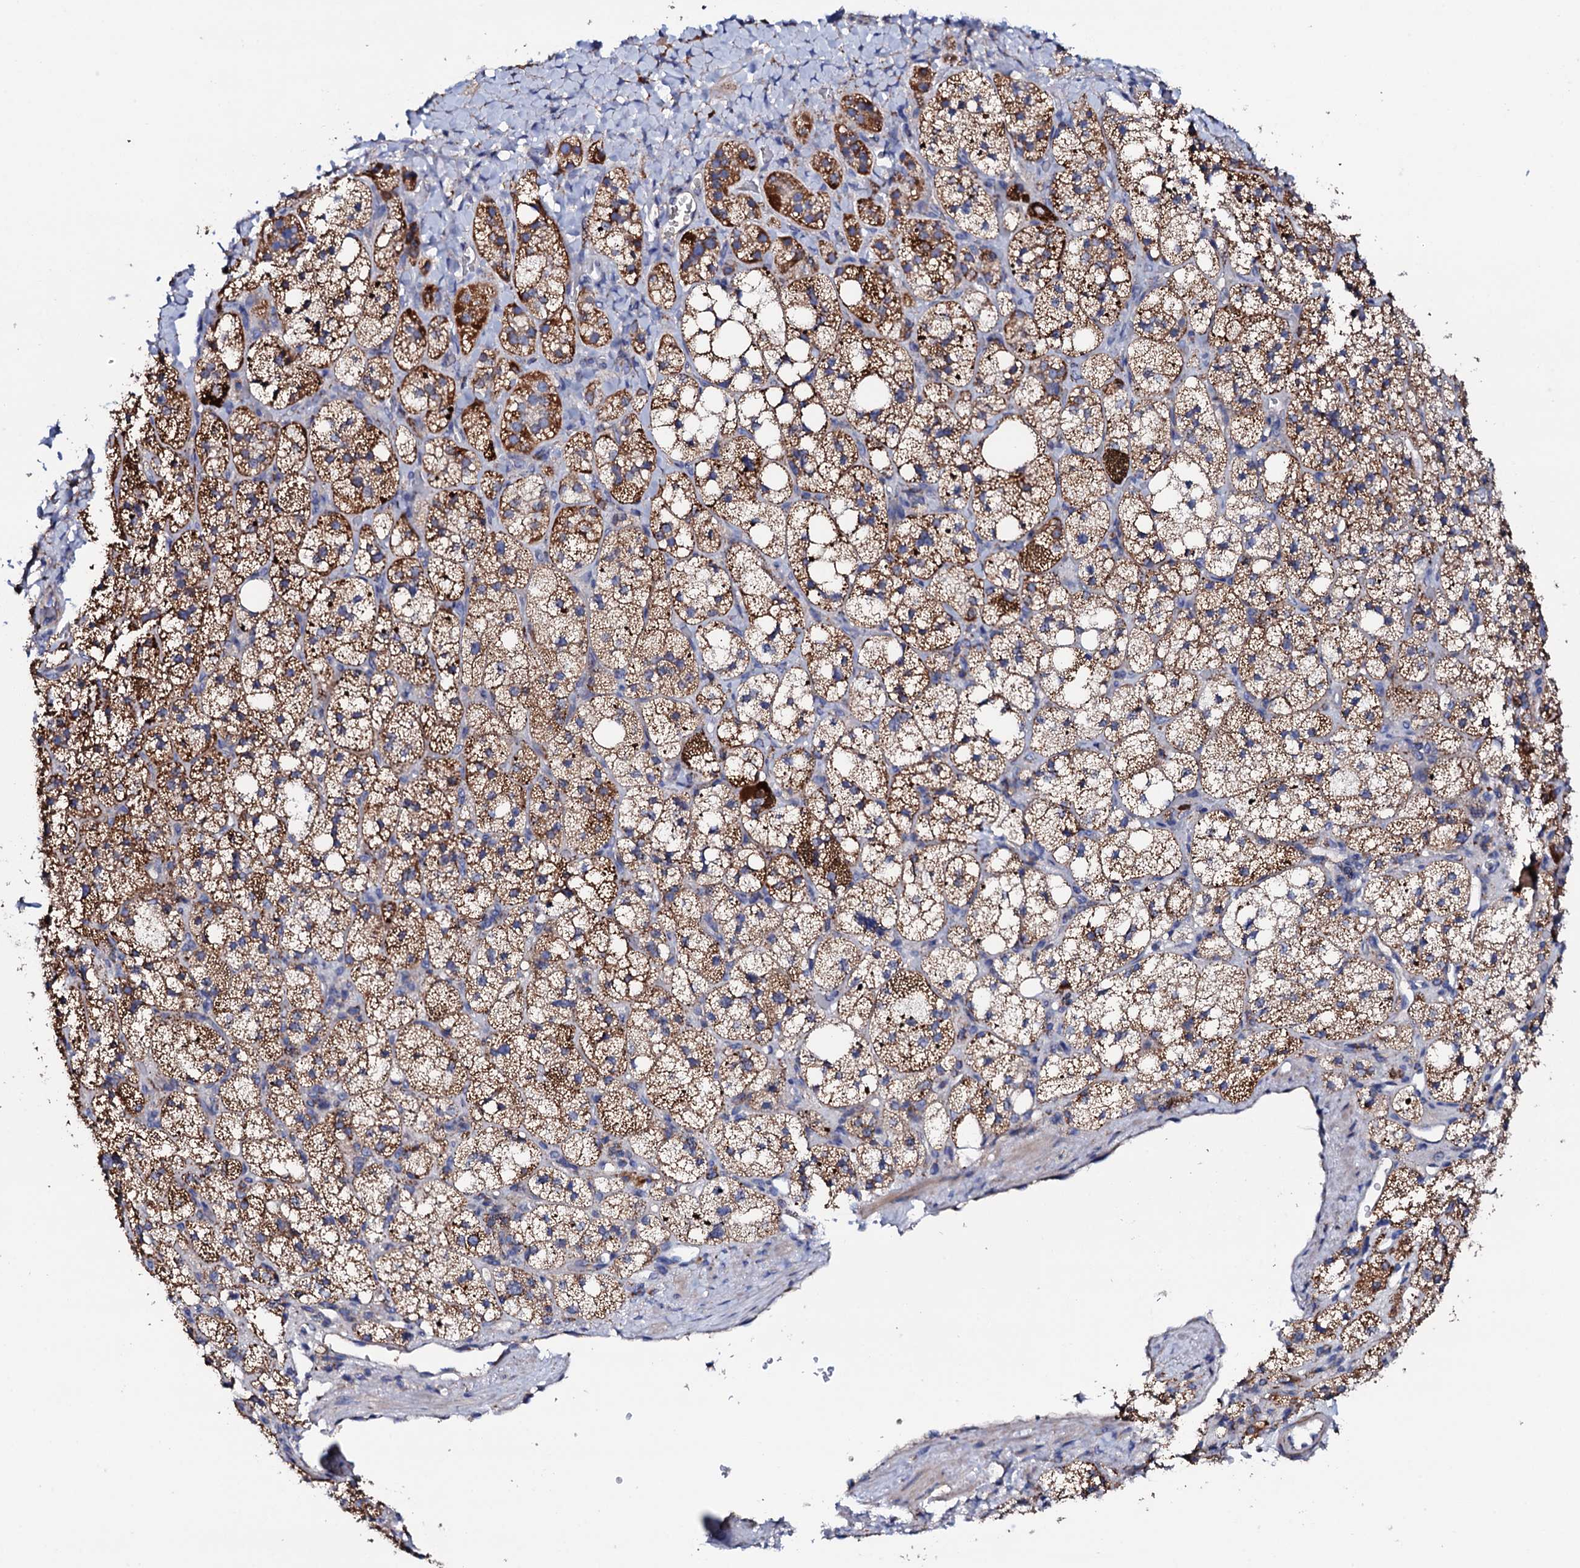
{"staining": {"intensity": "moderate", "quantity": "25%-75%", "location": "cytoplasmic/membranous"}, "tissue": "adrenal gland", "cell_type": "Glandular cells", "image_type": "normal", "snomed": [{"axis": "morphology", "description": "Normal tissue, NOS"}, {"axis": "topography", "description": "Adrenal gland"}], "caption": "Adrenal gland stained for a protein (brown) demonstrates moderate cytoplasmic/membranous positive positivity in approximately 25%-75% of glandular cells.", "gene": "TCAF2C", "patient": {"sex": "male", "age": 61}}